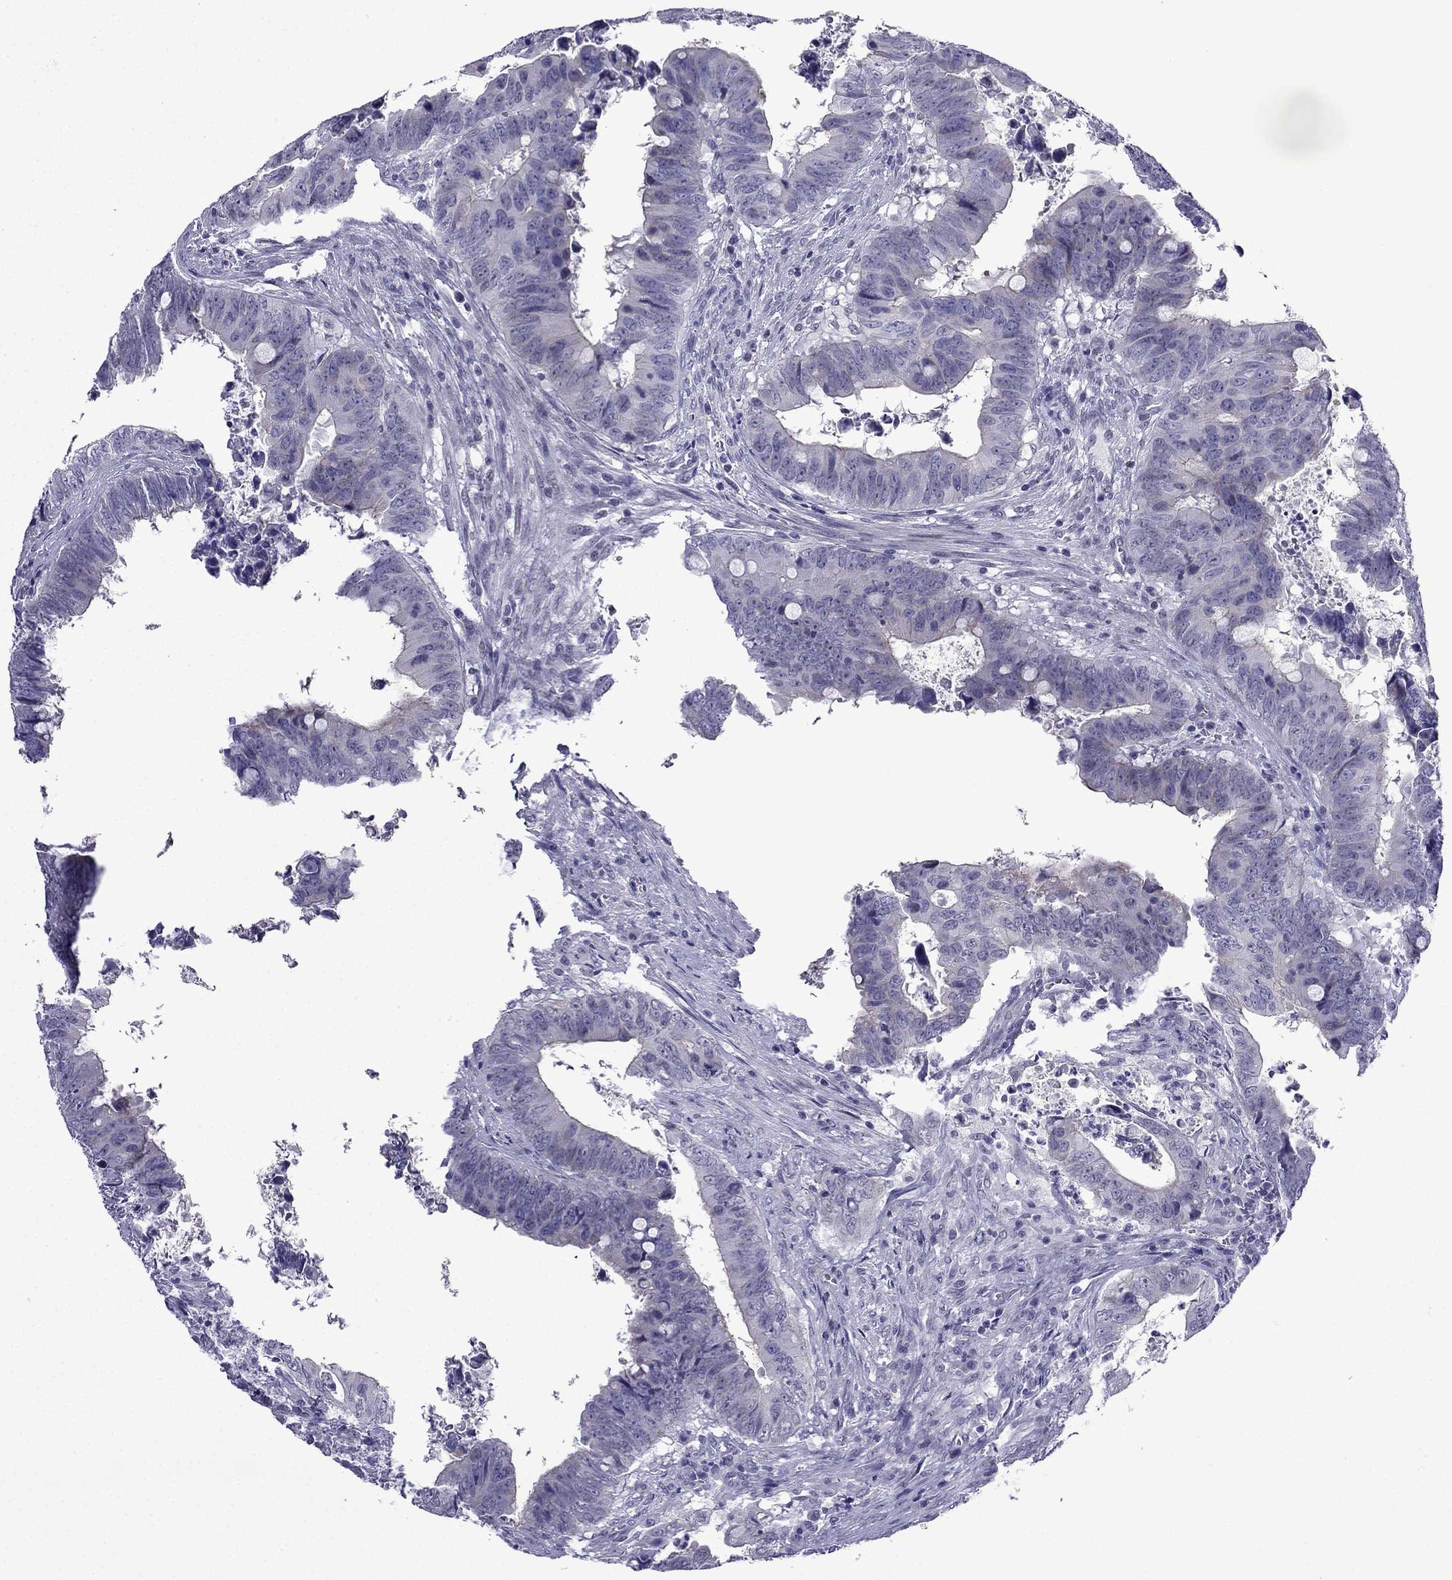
{"staining": {"intensity": "negative", "quantity": "none", "location": "none"}, "tissue": "colorectal cancer", "cell_type": "Tumor cells", "image_type": "cancer", "snomed": [{"axis": "morphology", "description": "Adenocarcinoma, NOS"}, {"axis": "topography", "description": "Colon"}], "caption": "This is a photomicrograph of IHC staining of colorectal cancer (adenocarcinoma), which shows no positivity in tumor cells.", "gene": "POM121L12", "patient": {"sex": "female", "age": 82}}